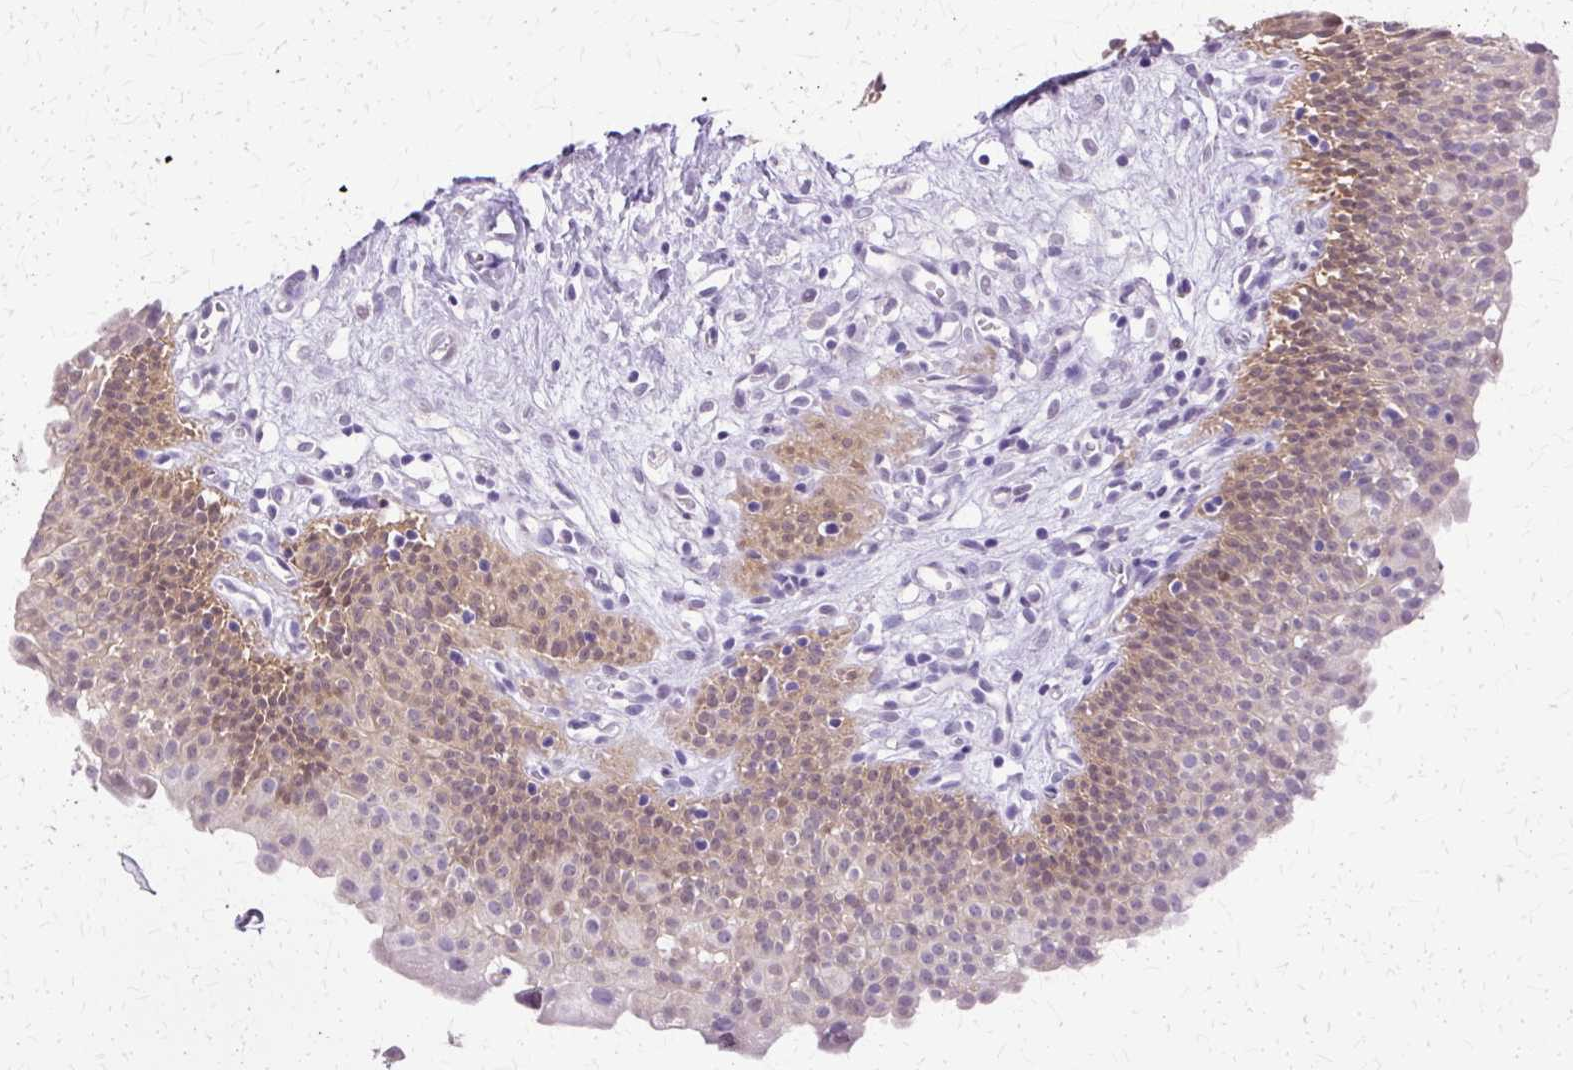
{"staining": {"intensity": "moderate", "quantity": "25%-75%", "location": "cytoplasmic/membranous,nuclear"}, "tissue": "urinary bladder", "cell_type": "Urothelial cells", "image_type": "normal", "snomed": [{"axis": "morphology", "description": "Normal tissue, NOS"}, {"axis": "topography", "description": "Urinary bladder"}], "caption": "Immunohistochemistry histopathology image of normal urinary bladder: human urinary bladder stained using immunohistochemistry exhibits medium levels of moderate protein expression localized specifically in the cytoplasmic/membranous,nuclear of urothelial cells, appearing as a cytoplasmic/membranous,nuclear brown color.", "gene": "HSPA1A", "patient": {"sex": "male", "age": 51}}